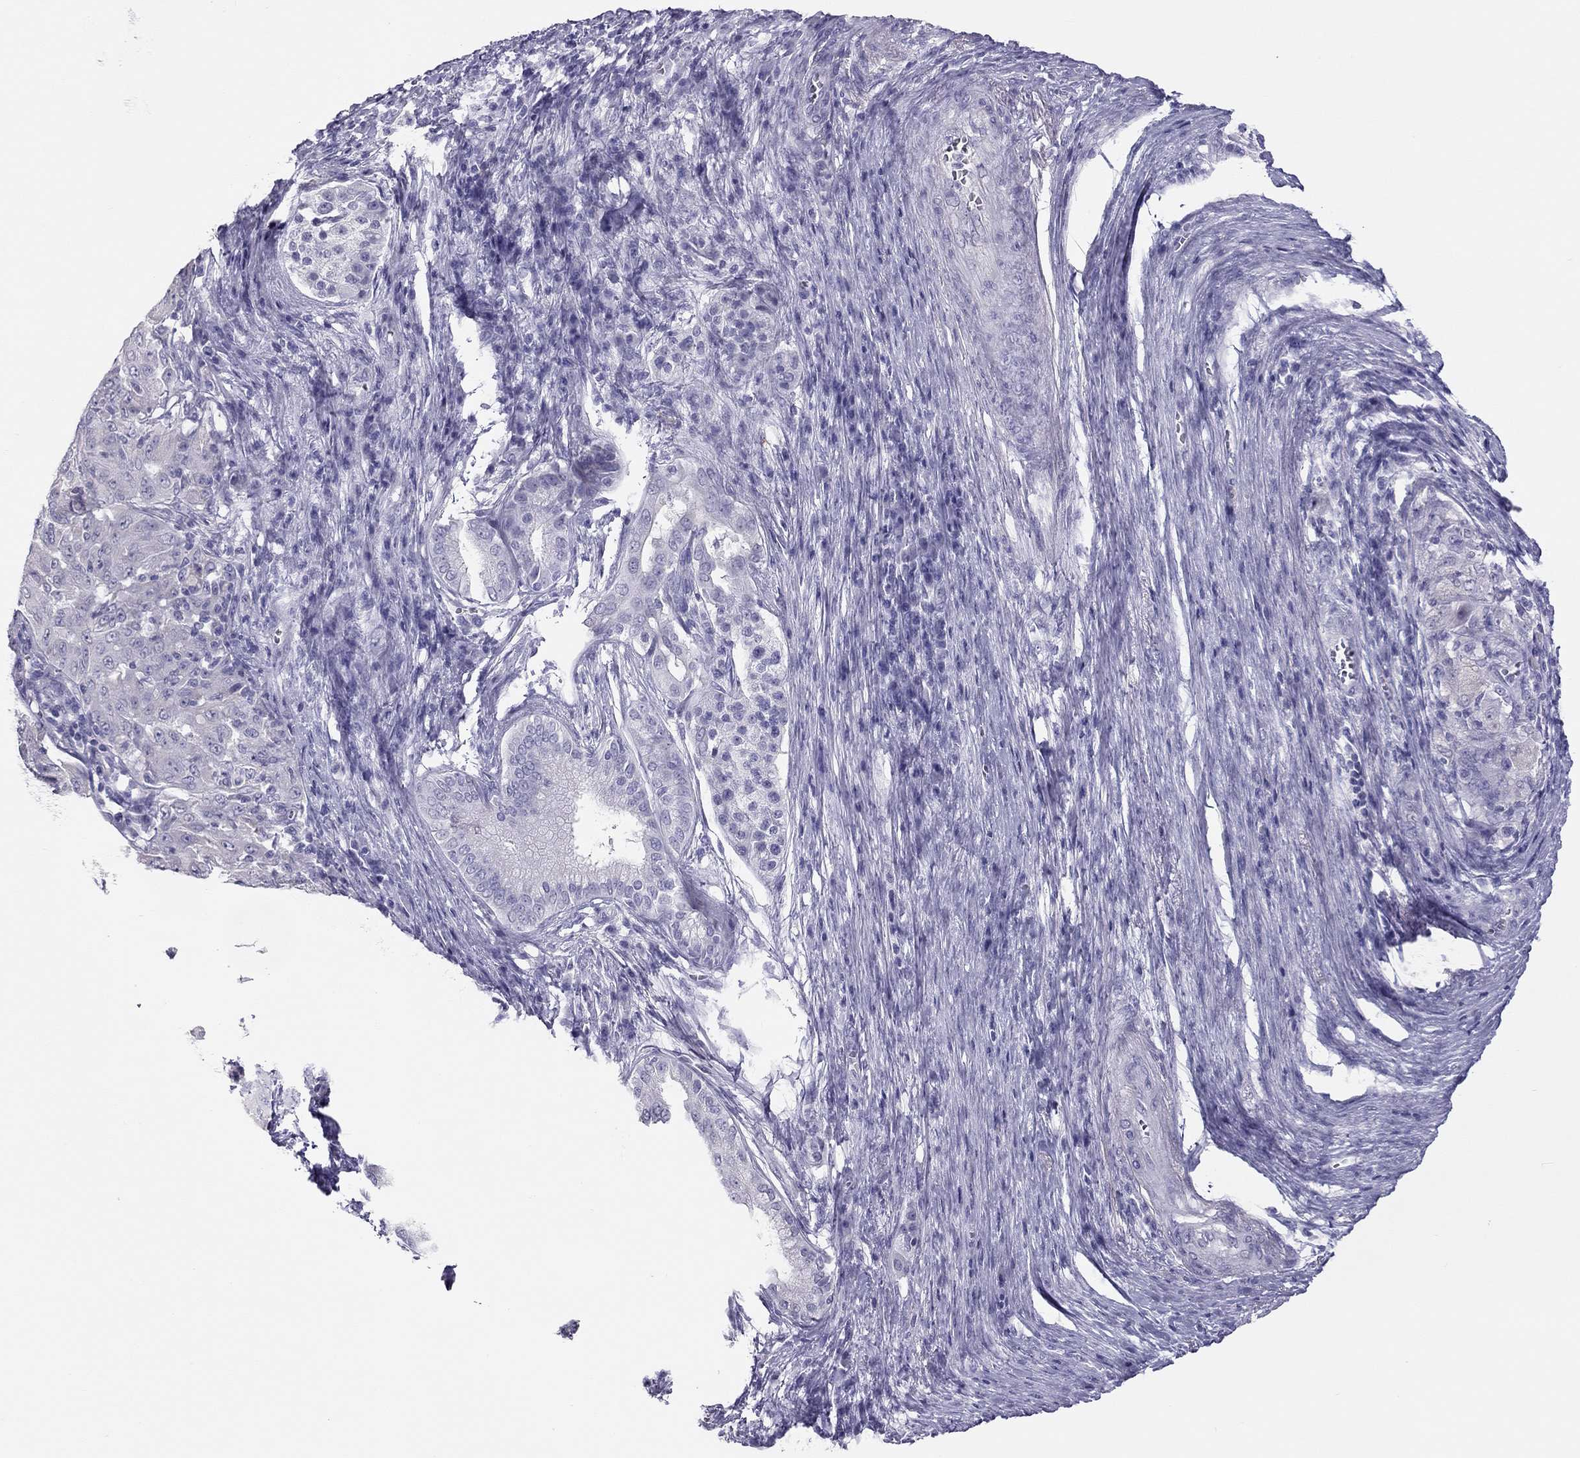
{"staining": {"intensity": "negative", "quantity": "none", "location": "none"}, "tissue": "pancreatic cancer", "cell_type": "Tumor cells", "image_type": "cancer", "snomed": [{"axis": "morphology", "description": "Adenocarcinoma, NOS"}, {"axis": "topography", "description": "Pancreas"}], "caption": "Immunohistochemistry (IHC) histopathology image of neoplastic tissue: pancreatic adenocarcinoma stained with DAB exhibits no significant protein positivity in tumor cells. (DAB immunohistochemistry (IHC), high magnification).", "gene": "SPATA12", "patient": {"sex": "male", "age": 63}}